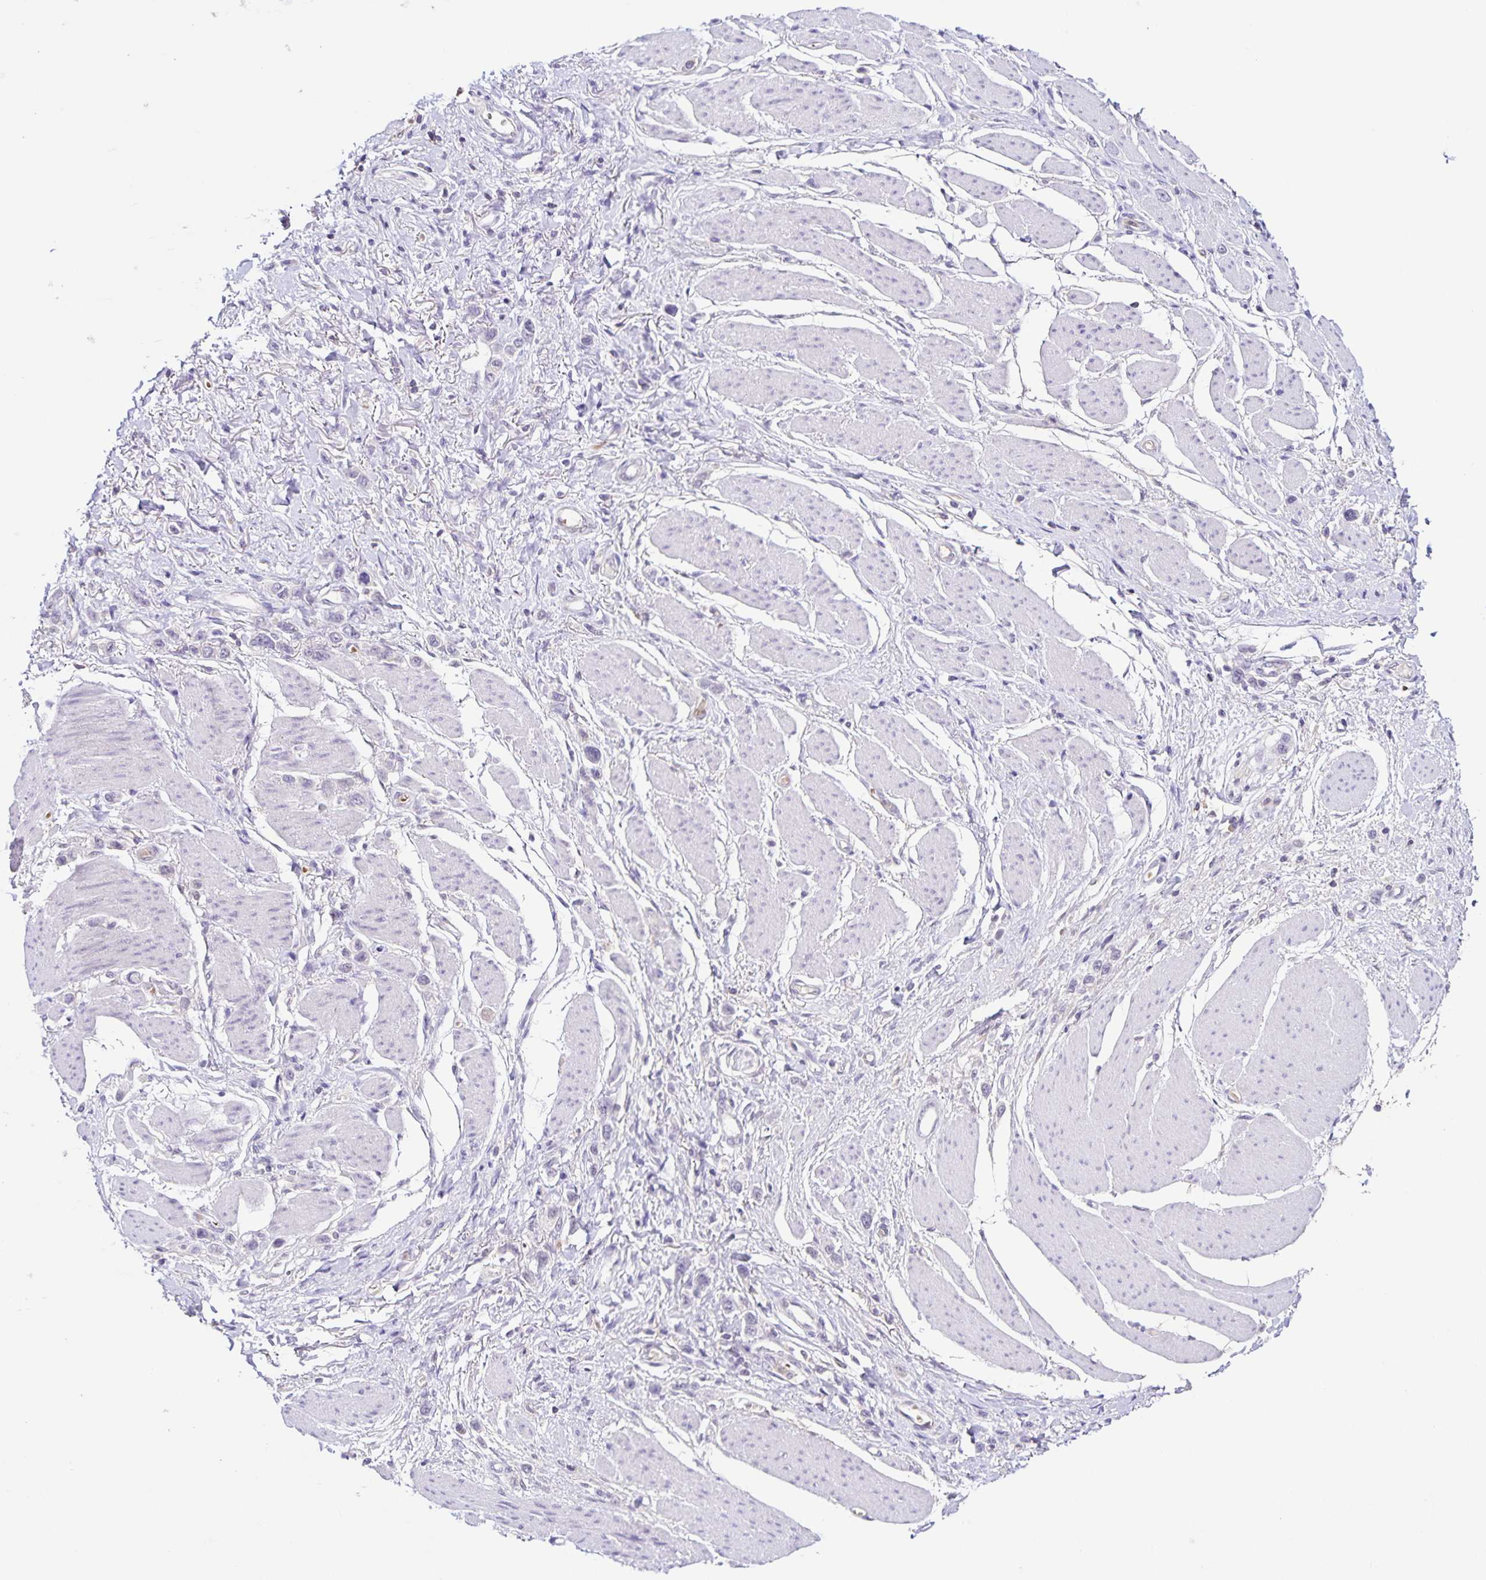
{"staining": {"intensity": "negative", "quantity": "none", "location": "none"}, "tissue": "stomach cancer", "cell_type": "Tumor cells", "image_type": "cancer", "snomed": [{"axis": "morphology", "description": "Adenocarcinoma, NOS"}, {"axis": "topography", "description": "Stomach"}], "caption": "Immunohistochemistry (IHC) of adenocarcinoma (stomach) exhibits no staining in tumor cells. (DAB immunohistochemistry (IHC) visualized using brightfield microscopy, high magnification).", "gene": "STPG4", "patient": {"sex": "female", "age": 65}}